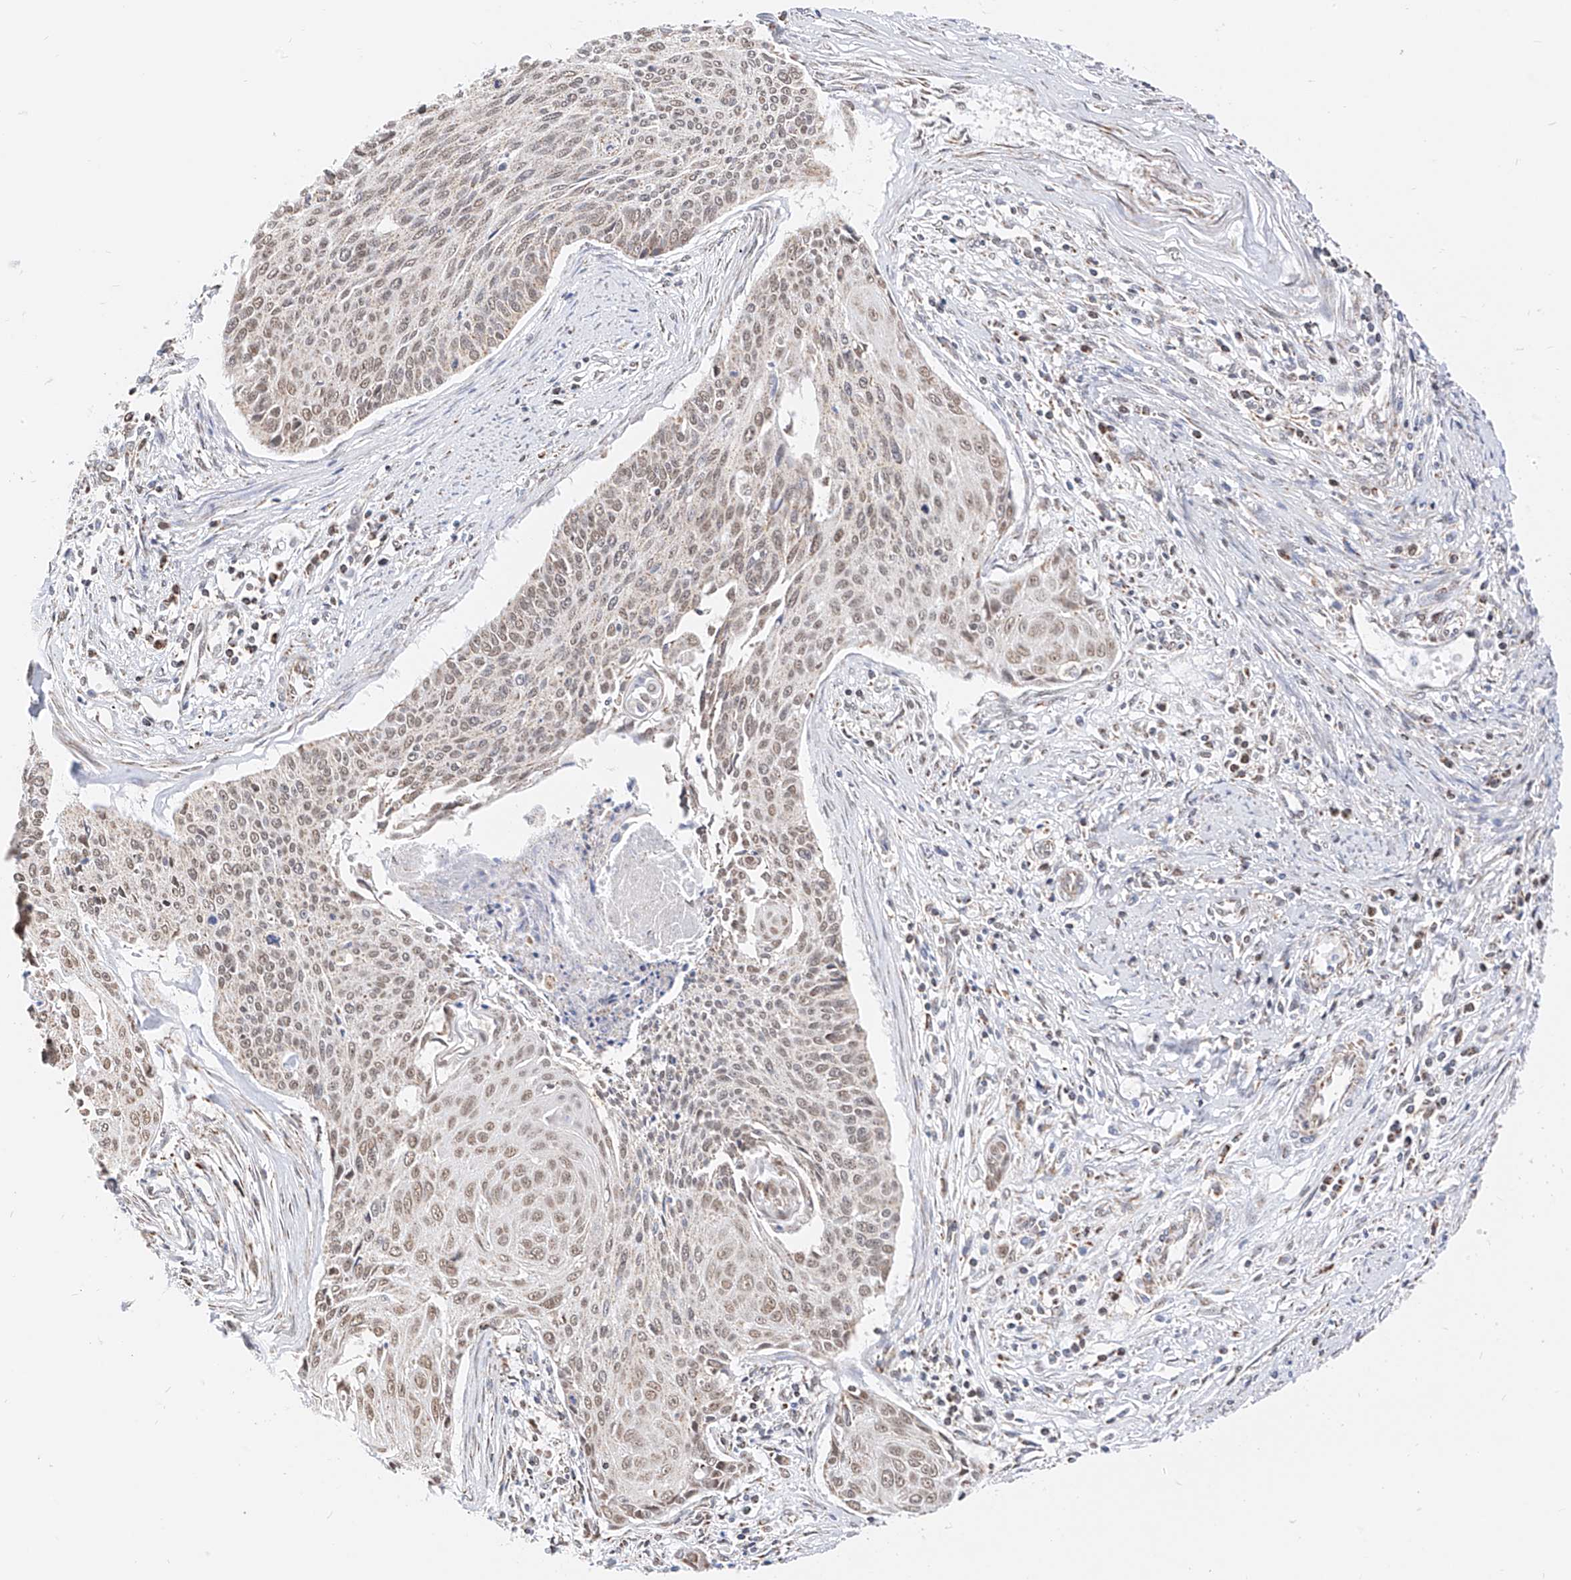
{"staining": {"intensity": "weak", "quantity": ">75%", "location": "nuclear"}, "tissue": "cervical cancer", "cell_type": "Tumor cells", "image_type": "cancer", "snomed": [{"axis": "morphology", "description": "Squamous cell carcinoma, NOS"}, {"axis": "topography", "description": "Cervix"}], "caption": "Cervical squamous cell carcinoma stained with a brown dye demonstrates weak nuclear positive expression in approximately >75% of tumor cells.", "gene": "NALCN", "patient": {"sex": "female", "age": 55}}